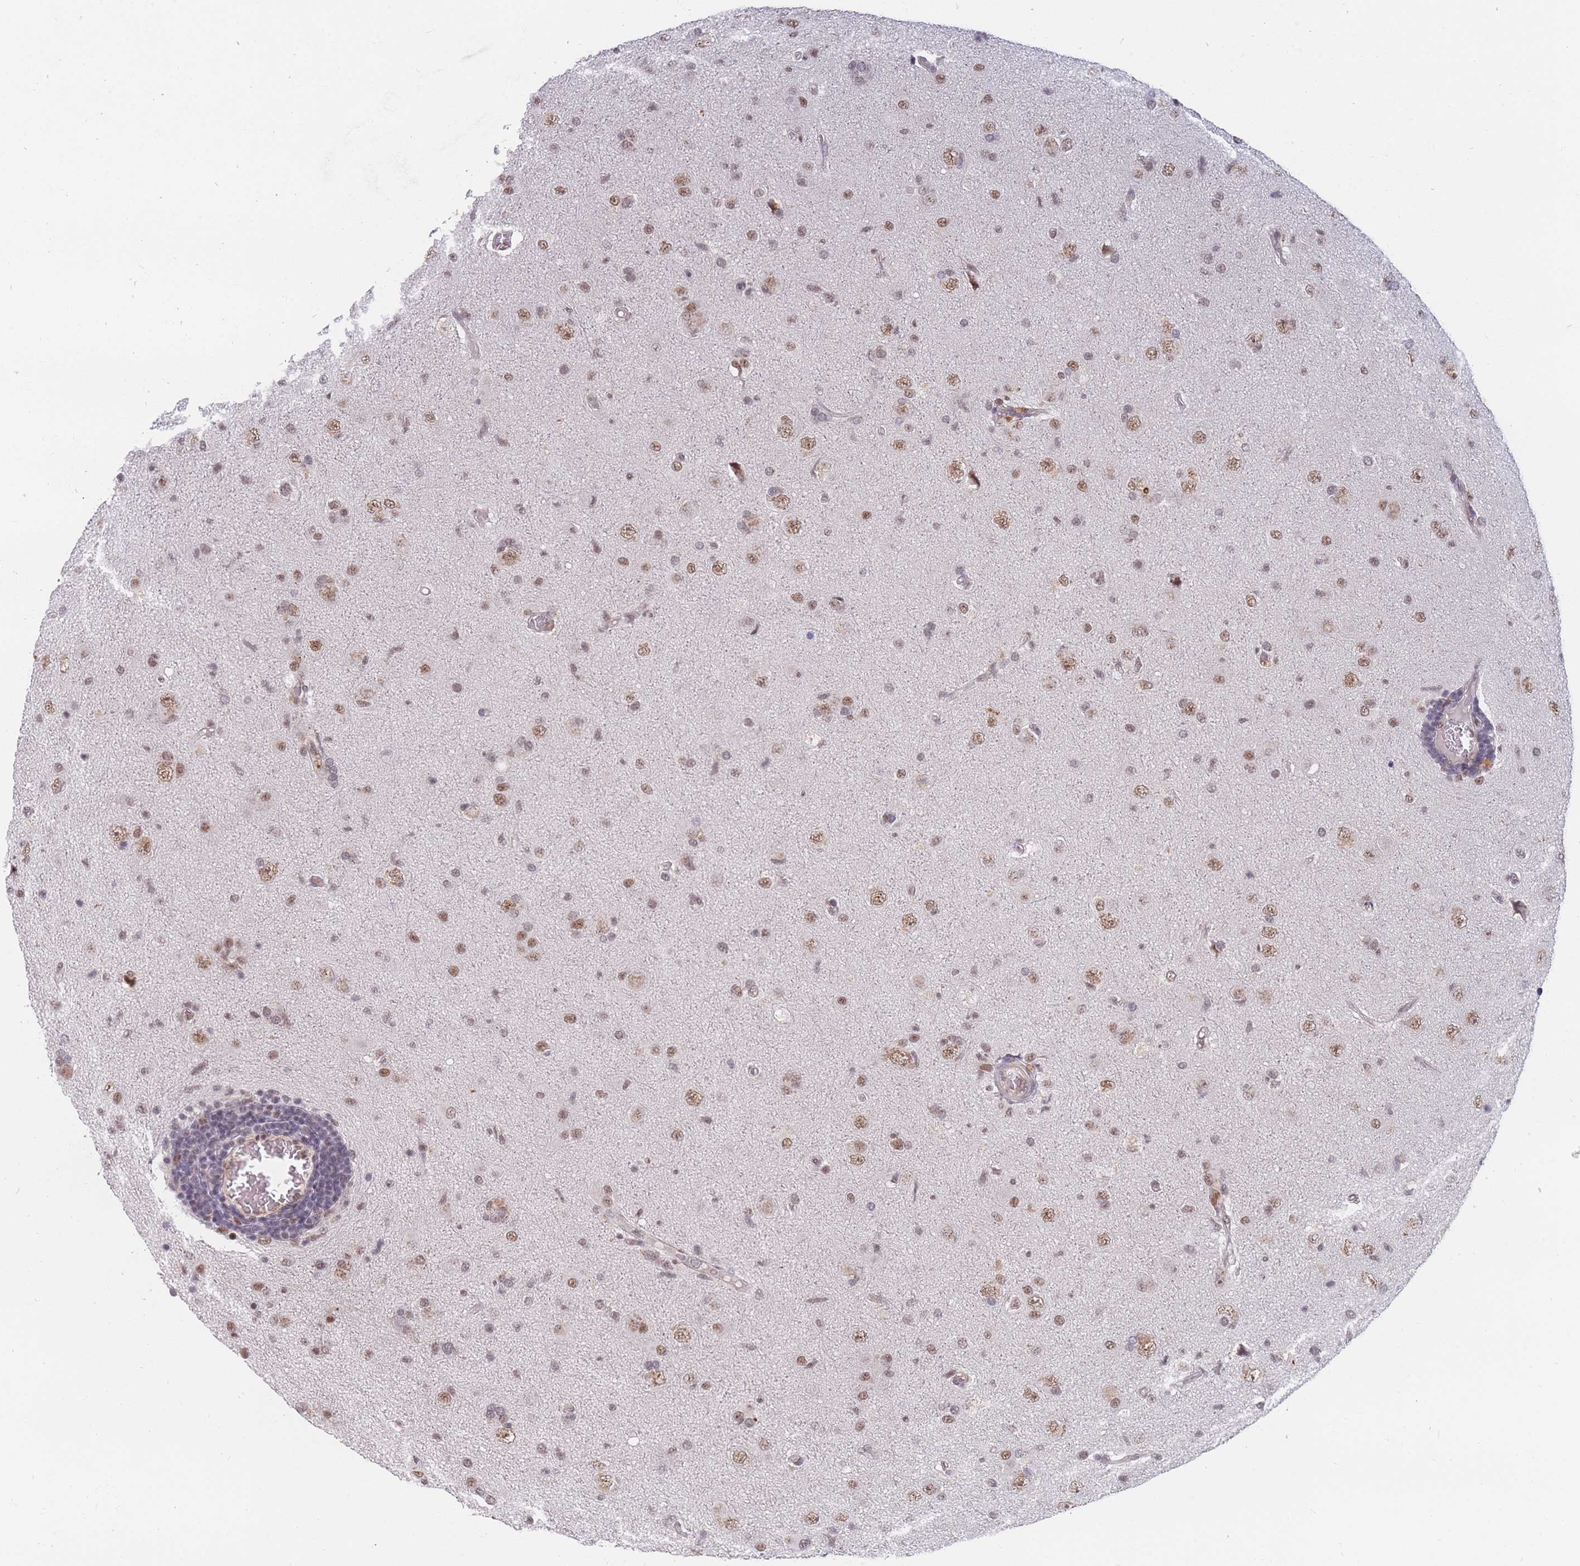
{"staining": {"intensity": "moderate", "quantity": ">75%", "location": "nuclear"}, "tissue": "glioma", "cell_type": "Tumor cells", "image_type": "cancer", "snomed": [{"axis": "morphology", "description": "Glioma, malignant, High grade"}, {"axis": "topography", "description": "Brain"}], "caption": "Immunohistochemical staining of malignant glioma (high-grade) displays medium levels of moderate nuclear protein positivity in about >75% of tumor cells.", "gene": "SNRPA1", "patient": {"sex": "female", "age": 57}}